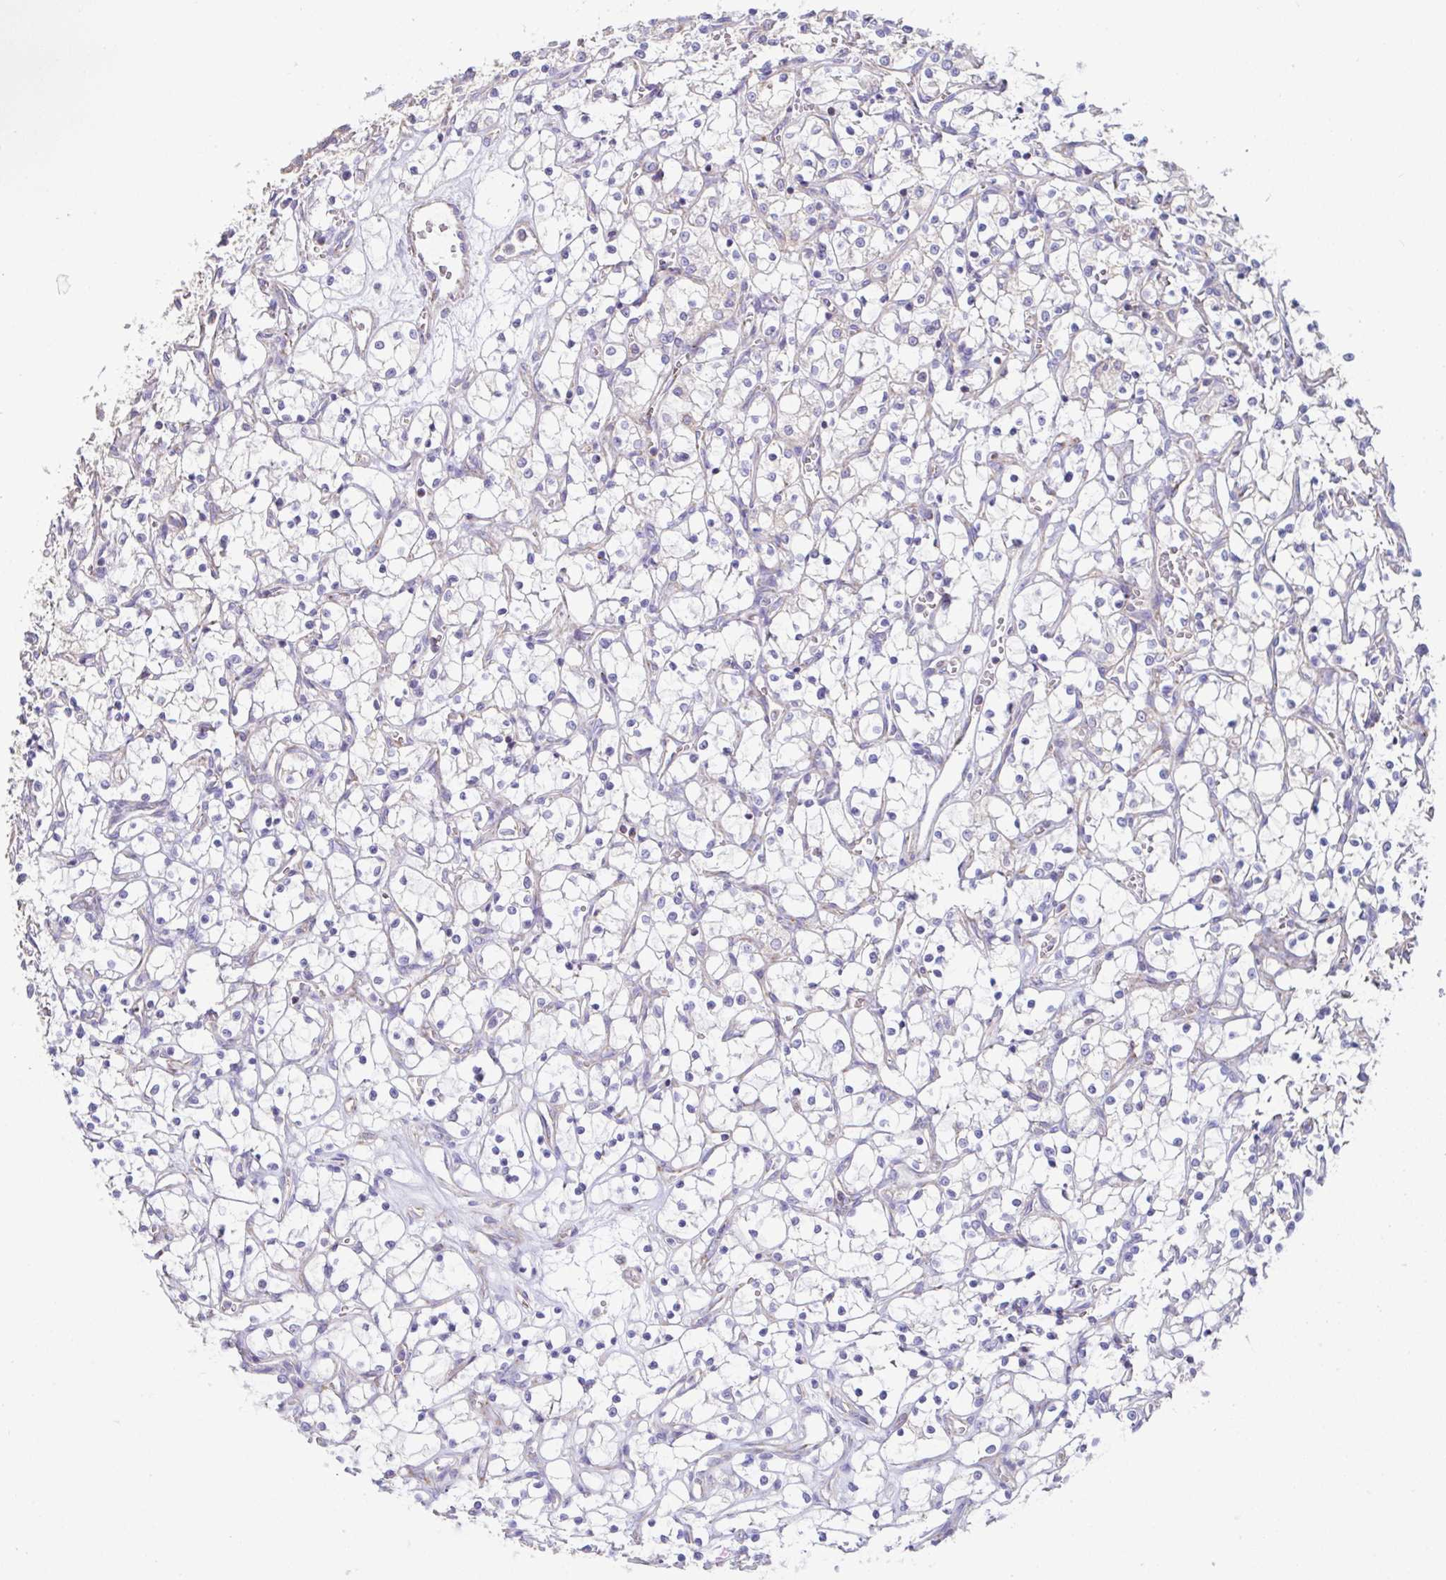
{"staining": {"intensity": "negative", "quantity": "none", "location": "none"}, "tissue": "renal cancer", "cell_type": "Tumor cells", "image_type": "cancer", "snomed": [{"axis": "morphology", "description": "Adenocarcinoma, NOS"}, {"axis": "topography", "description": "Kidney"}], "caption": "Immunohistochemical staining of human adenocarcinoma (renal) reveals no significant staining in tumor cells. (Immunohistochemistry (ihc), brightfield microscopy, high magnification).", "gene": "DOK7", "patient": {"sex": "female", "age": 69}}